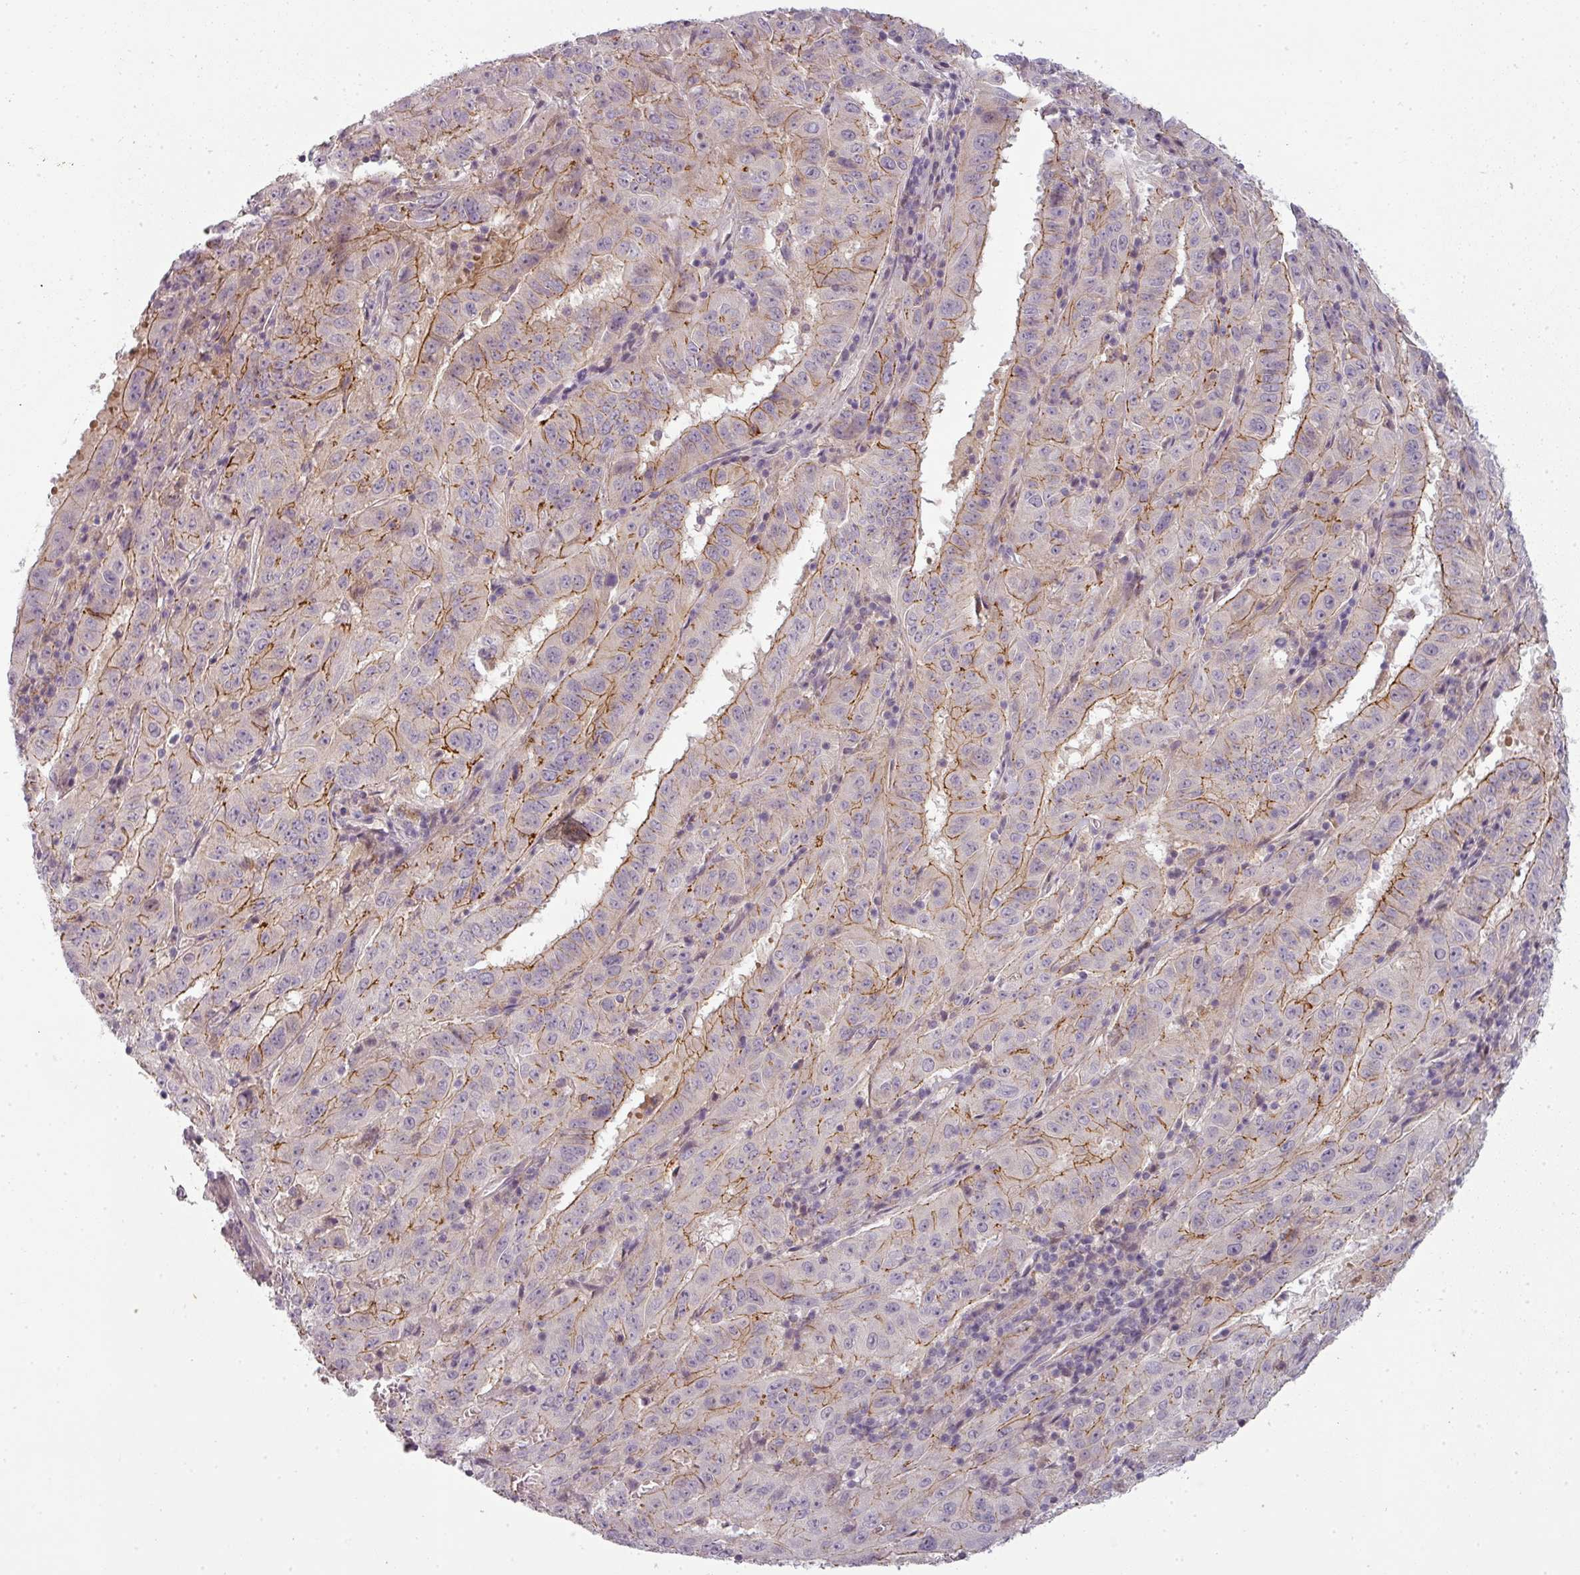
{"staining": {"intensity": "moderate", "quantity": "25%-75%", "location": "cytoplasmic/membranous"}, "tissue": "pancreatic cancer", "cell_type": "Tumor cells", "image_type": "cancer", "snomed": [{"axis": "morphology", "description": "Adenocarcinoma, NOS"}, {"axis": "topography", "description": "Pancreas"}], "caption": "Tumor cells display moderate cytoplasmic/membranous positivity in about 25%-75% of cells in pancreatic cancer (adenocarcinoma). (brown staining indicates protein expression, while blue staining denotes nuclei).", "gene": "SLC16A9", "patient": {"sex": "male", "age": 63}}